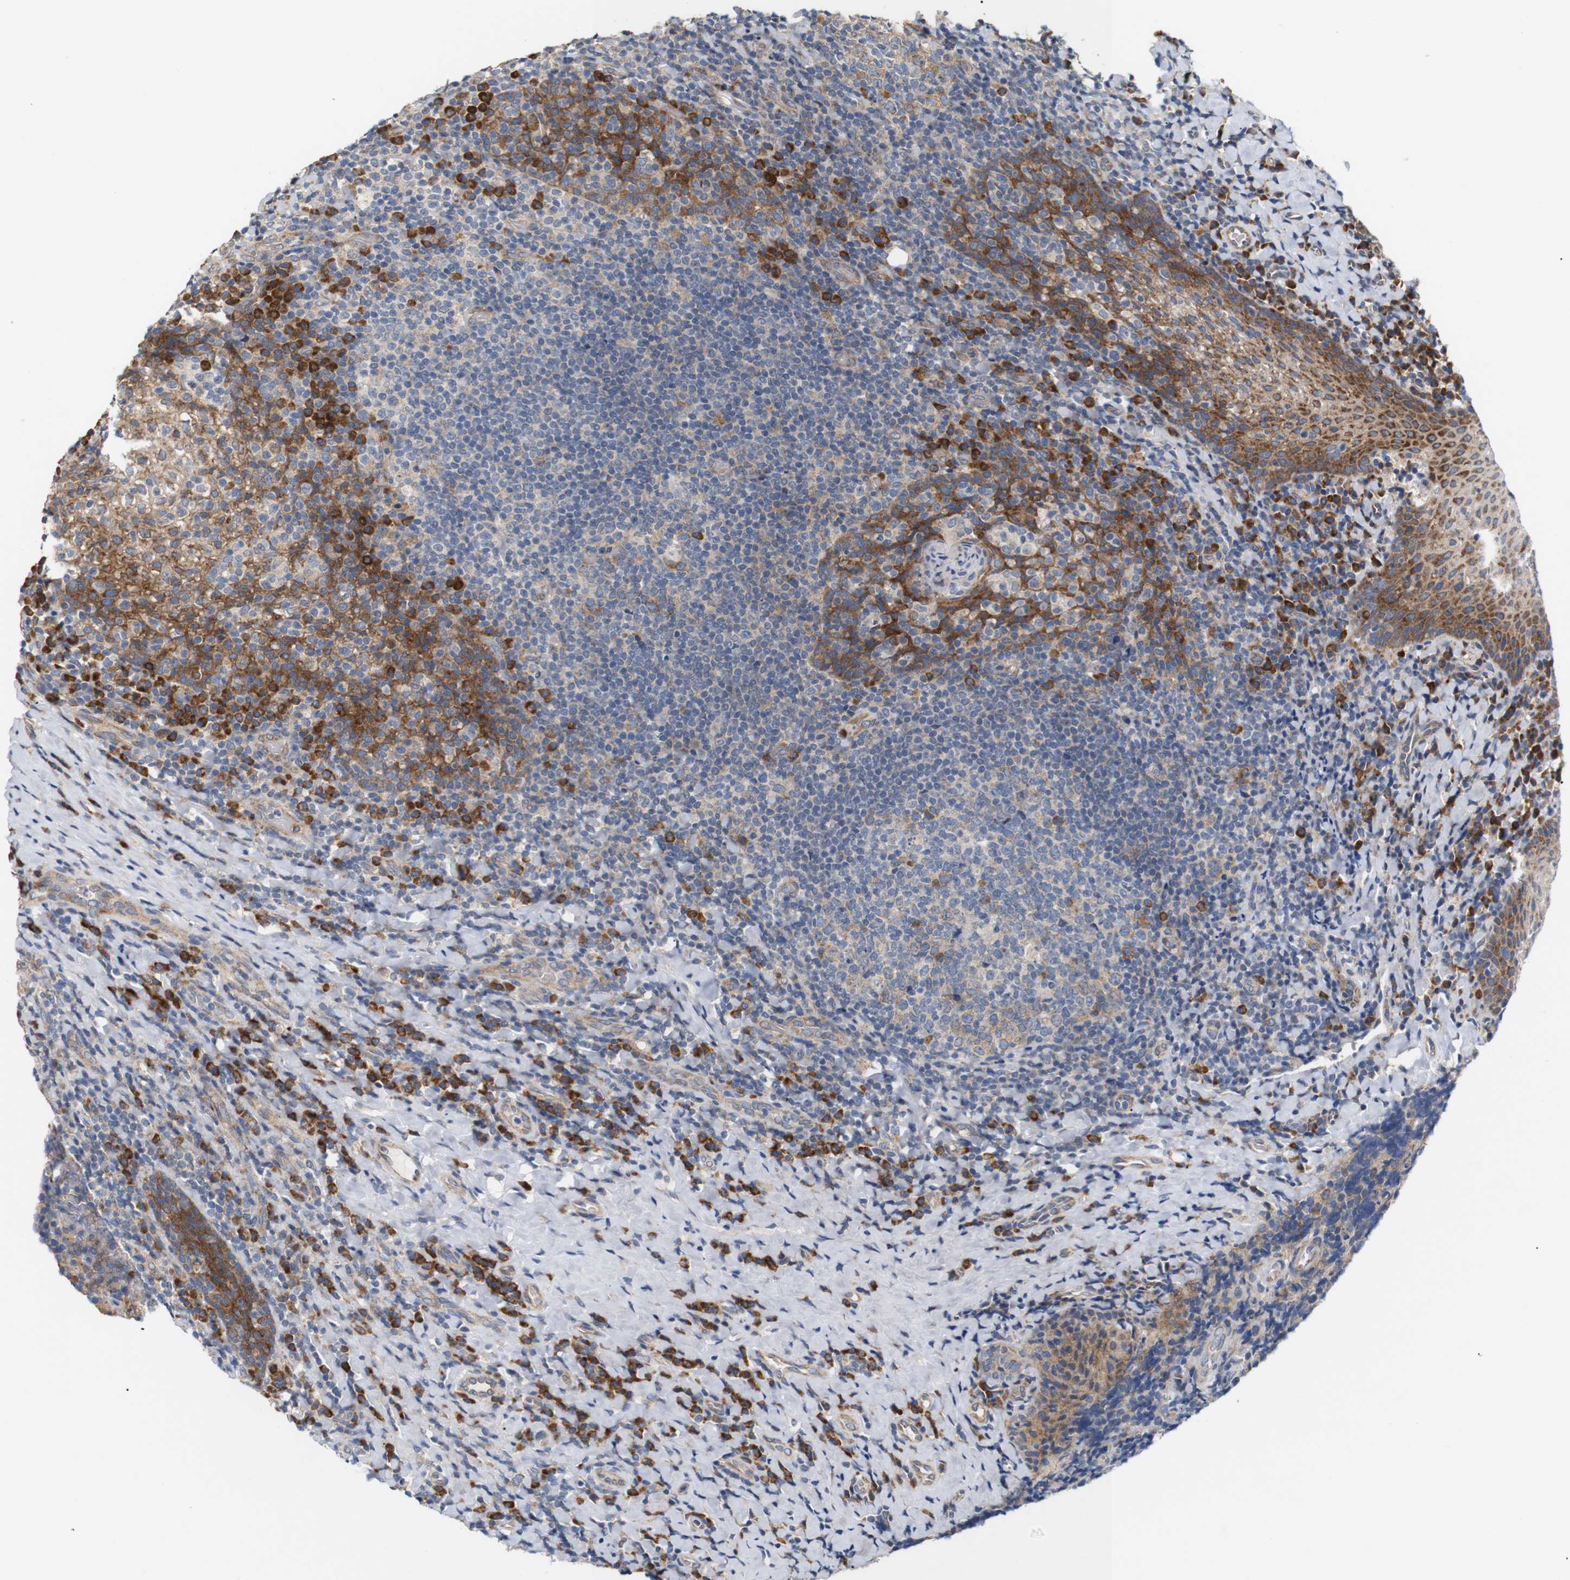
{"staining": {"intensity": "weak", "quantity": "25%-75%", "location": "cytoplasmic/membranous"}, "tissue": "tonsil", "cell_type": "Germinal center cells", "image_type": "normal", "snomed": [{"axis": "morphology", "description": "Normal tissue, NOS"}, {"axis": "topography", "description": "Tonsil"}], "caption": "Weak cytoplasmic/membranous protein positivity is seen in about 25%-75% of germinal center cells in tonsil. Nuclei are stained in blue.", "gene": "TRIM5", "patient": {"sex": "male", "age": 17}}